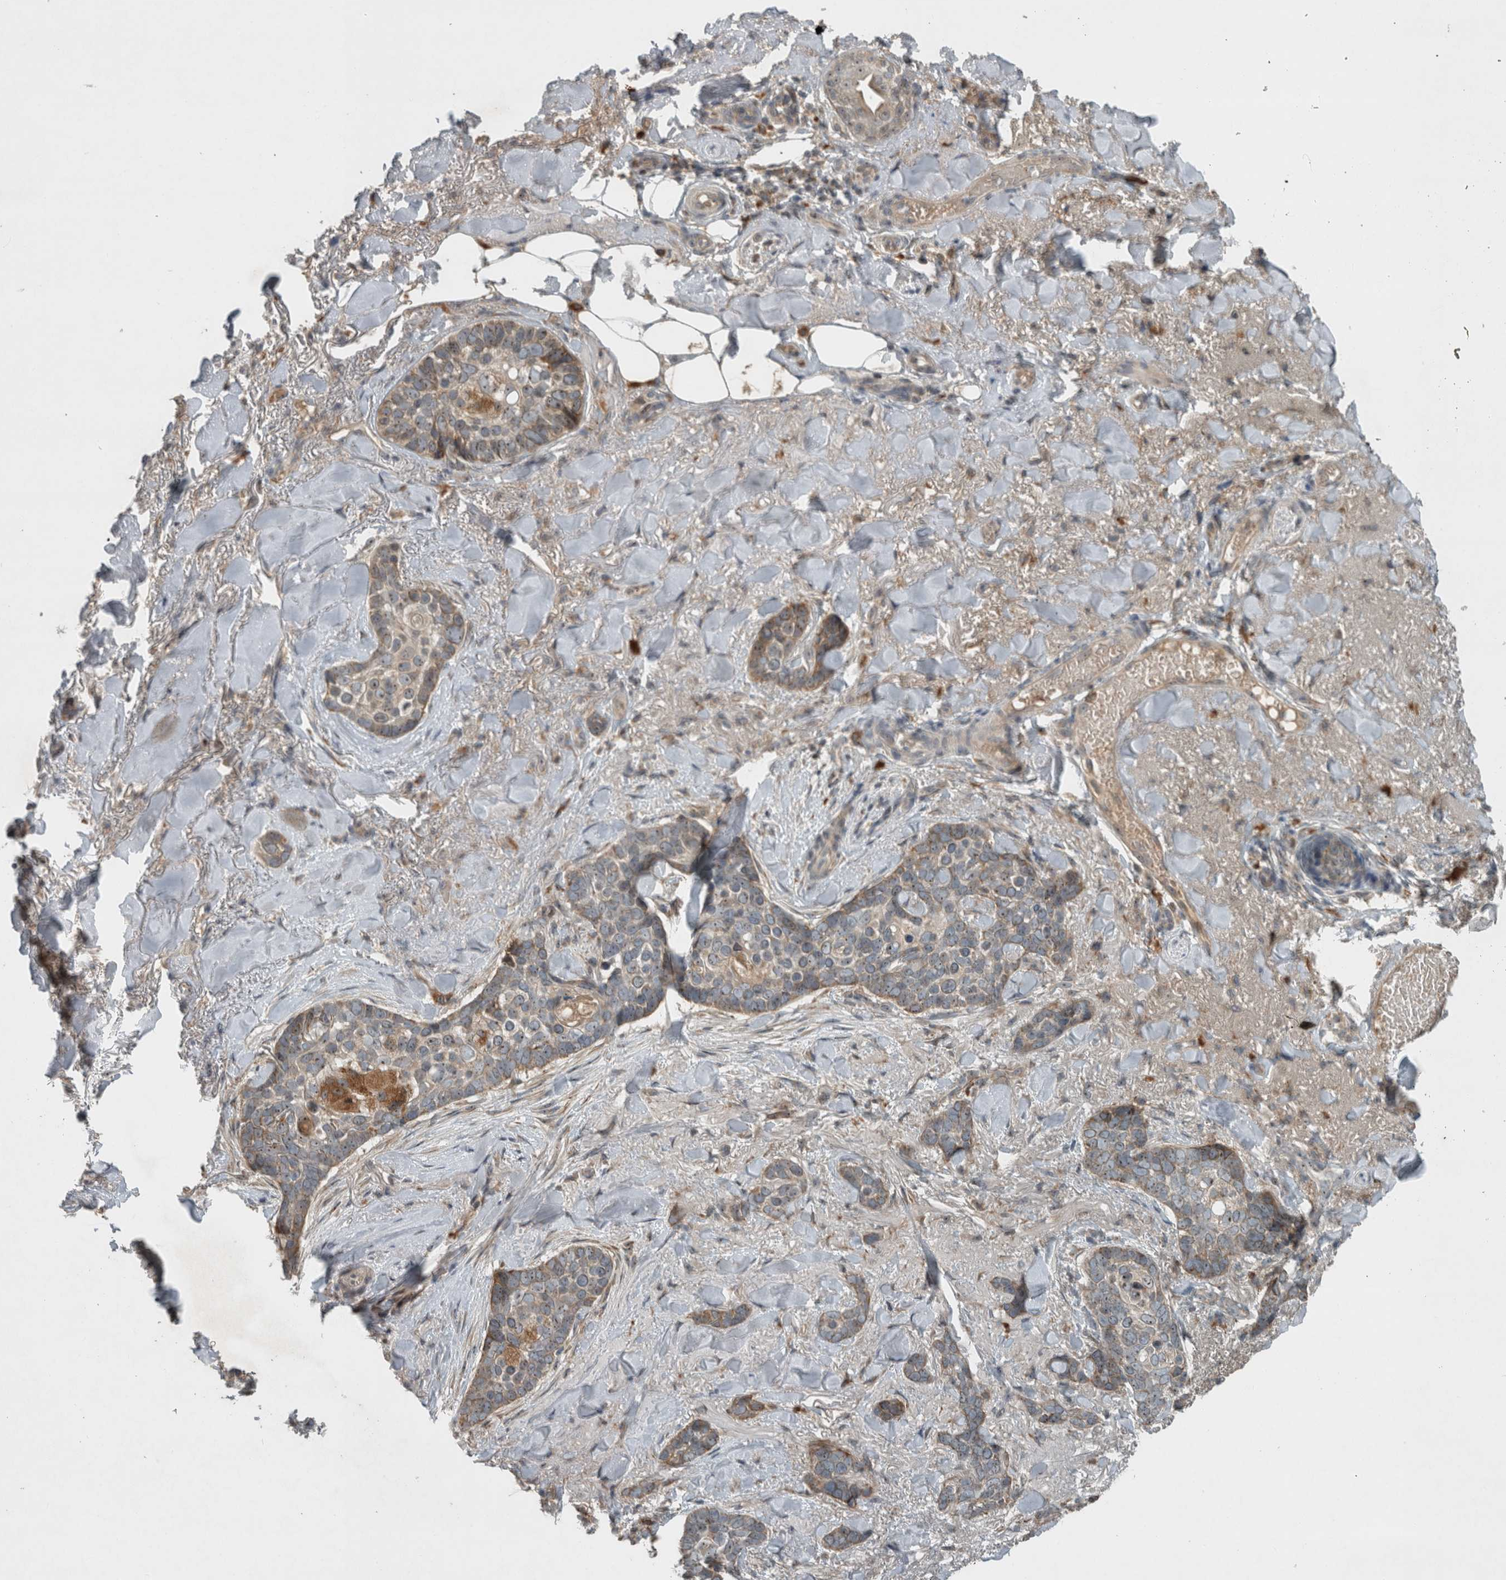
{"staining": {"intensity": "weak", "quantity": "25%-75%", "location": "cytoplasmic/membranous,nuclear"}, "tissue": "skin cancer", "cell_type": "Tumor cells", "image_type": "cancer", "snomed": [{"axis": "morphology", "description": "Basal cell carcinoma"}, {"axis": "topography", "description": "Skin"}], "caption": "Protein expression analysis of human skin cancer (basal cell carcinoma) reveals weak cytoplasmic/membranous and nuclear expression in about 25%-75% of tumor cells.", "gene": "GPR137B", "patient": {"sex": "female", "age": 82}}